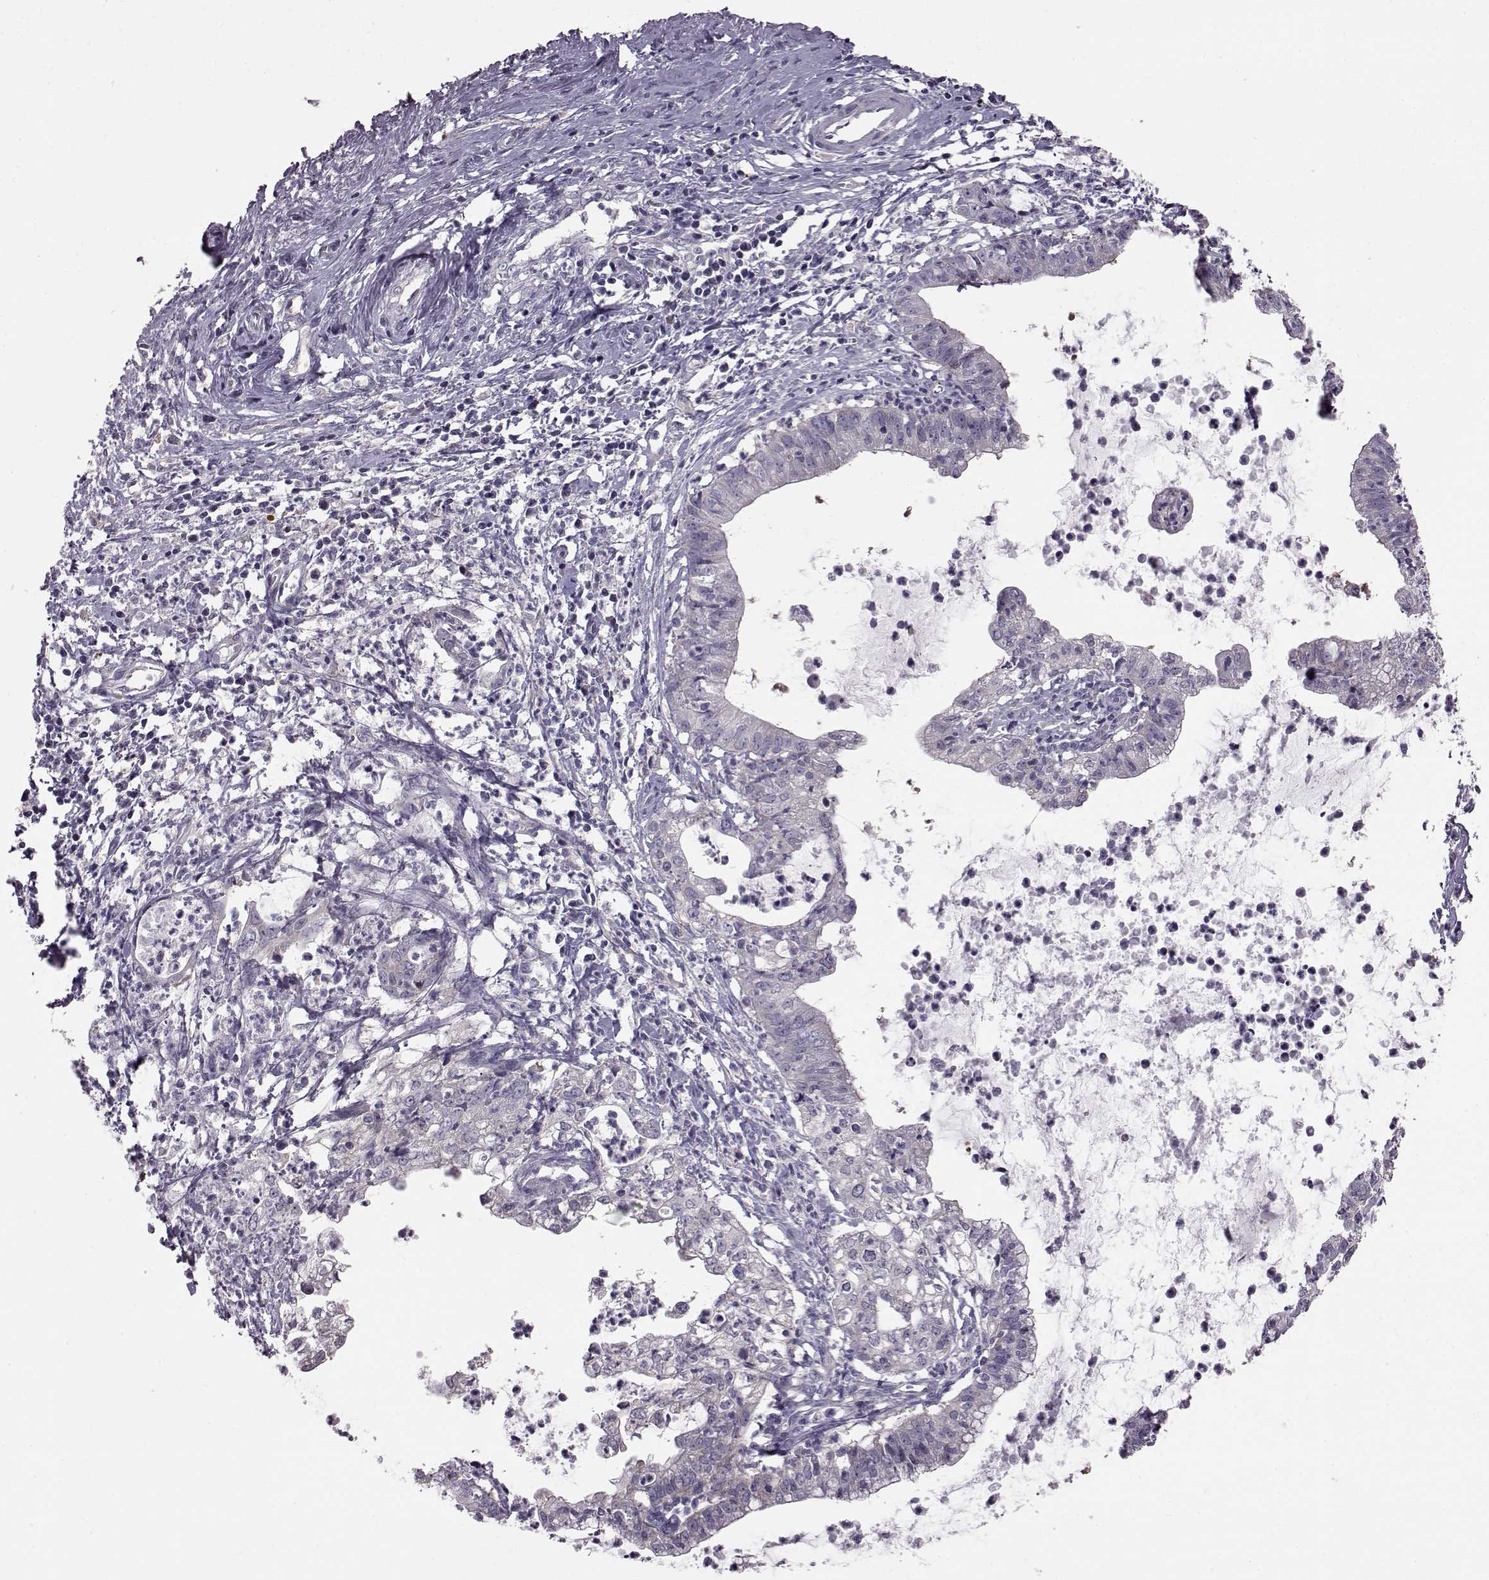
{"staining": {"intensity": "negative", "quantity": "none", "location": "none"}, "tissue": "cervical cancer", "cell_type": "Tumor cells", "image_type": "cancer", "snomed": [{"axis": "morphology", "description": "Normal tissue, NOS"}, {"axis": "morphology", "description": "Adenocarcinoma, NOS"}, {"axis": "topography", "description": "Cervix"}], "caption": "DAB immunohistochemical staining of human cervical cancer reveals no significant staining in tumor cells.", "gene": "ADGRG2", "patient": {"sex": "female", "age": 38}}